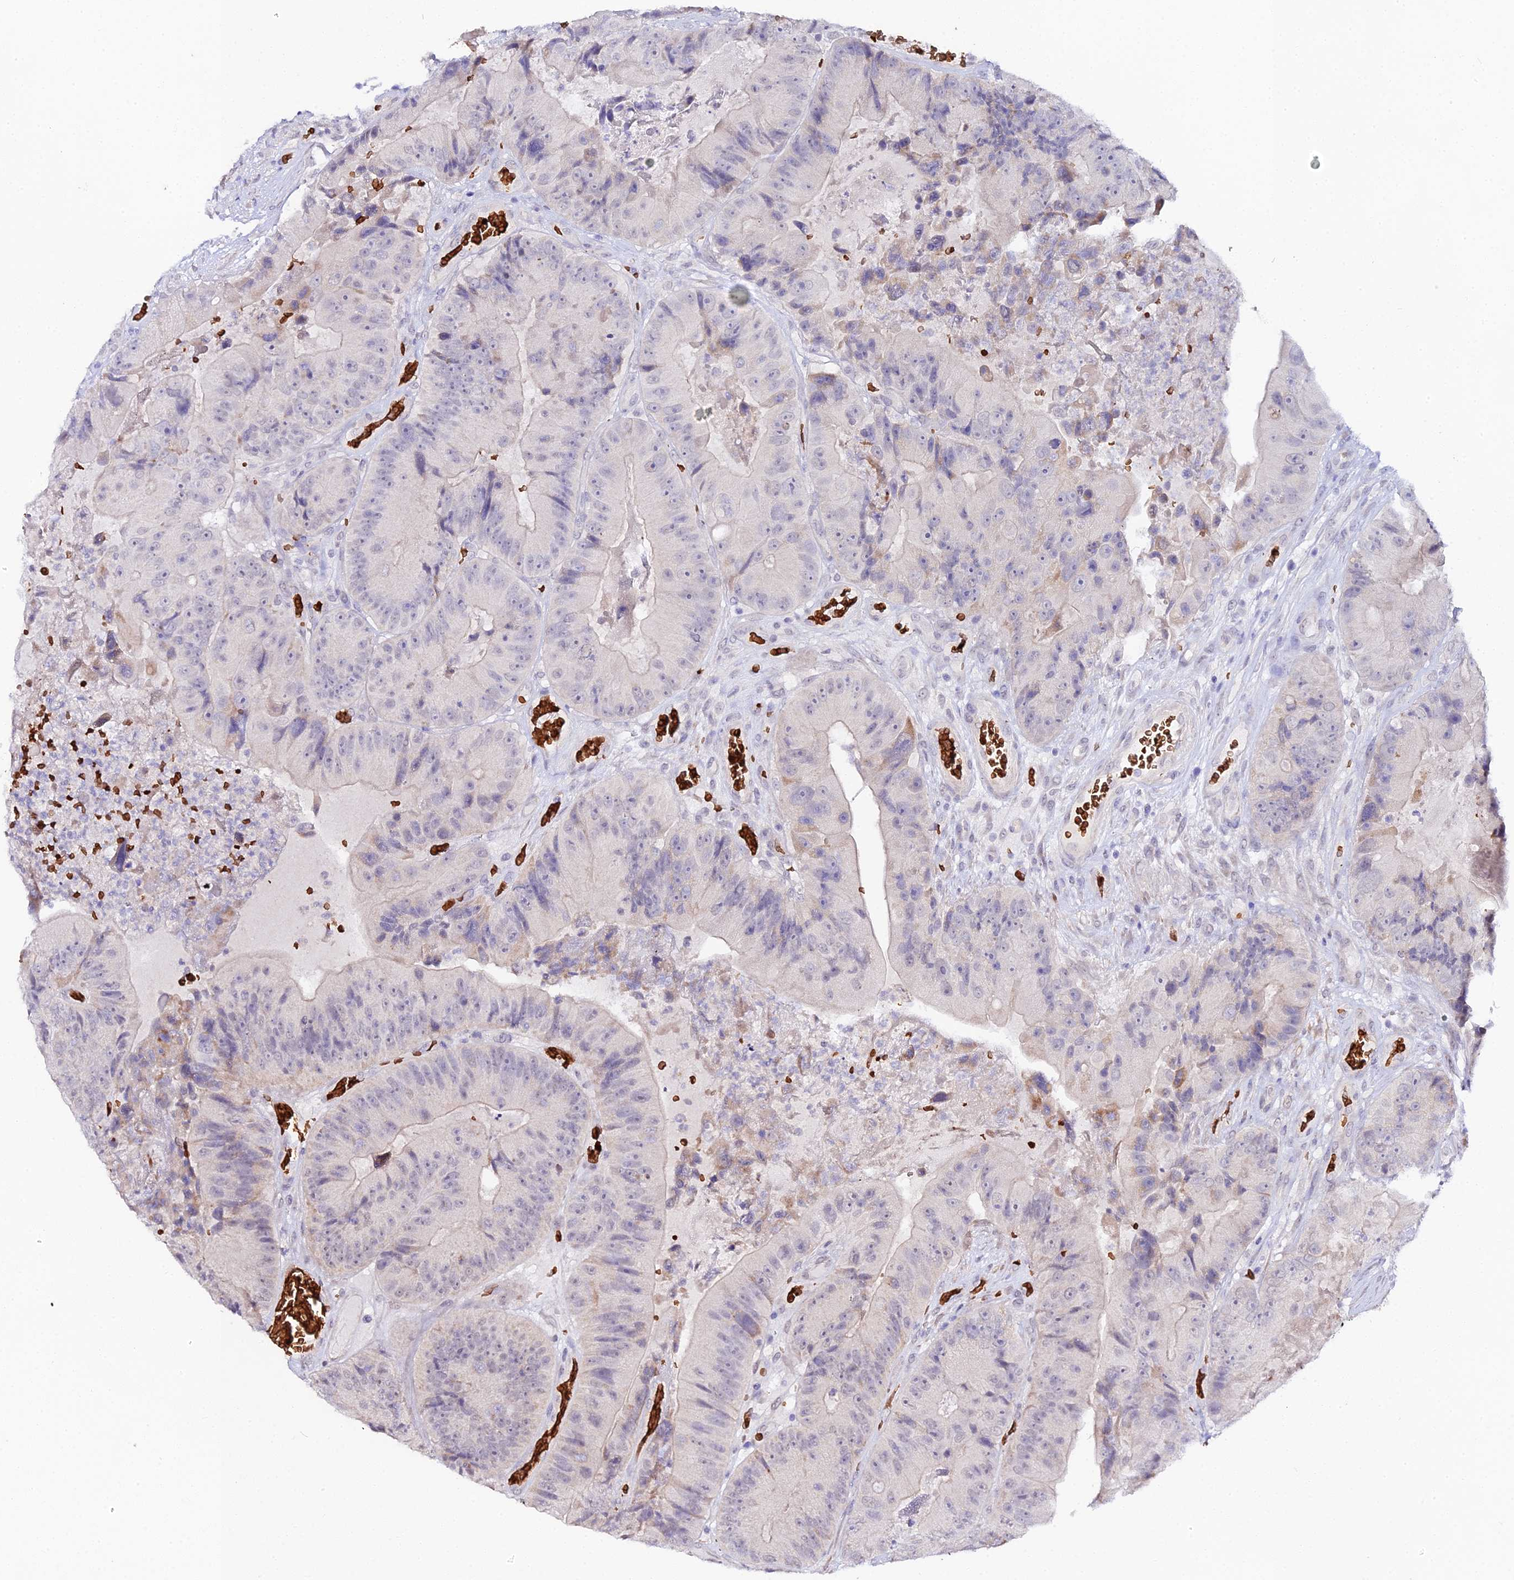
{"staining": {"intensity": "negative", "quantity": "none", "location": "none"}, "tissue": "colorectal cancer", "cell_type": "Tumor cells", "image_type": "cancer", "snomed": [{"axis": "morphology", "description": "Adenocarcinoma, NOS"}, {"axis": "topography", "description": "Colon"}], "caption": "The IHC histopathology image has no significant expression in tumor cells of colorectal adenocarcinoma tissue.", "gene": "CFAP45", "patient": {"sex": "female", "age": 86}}